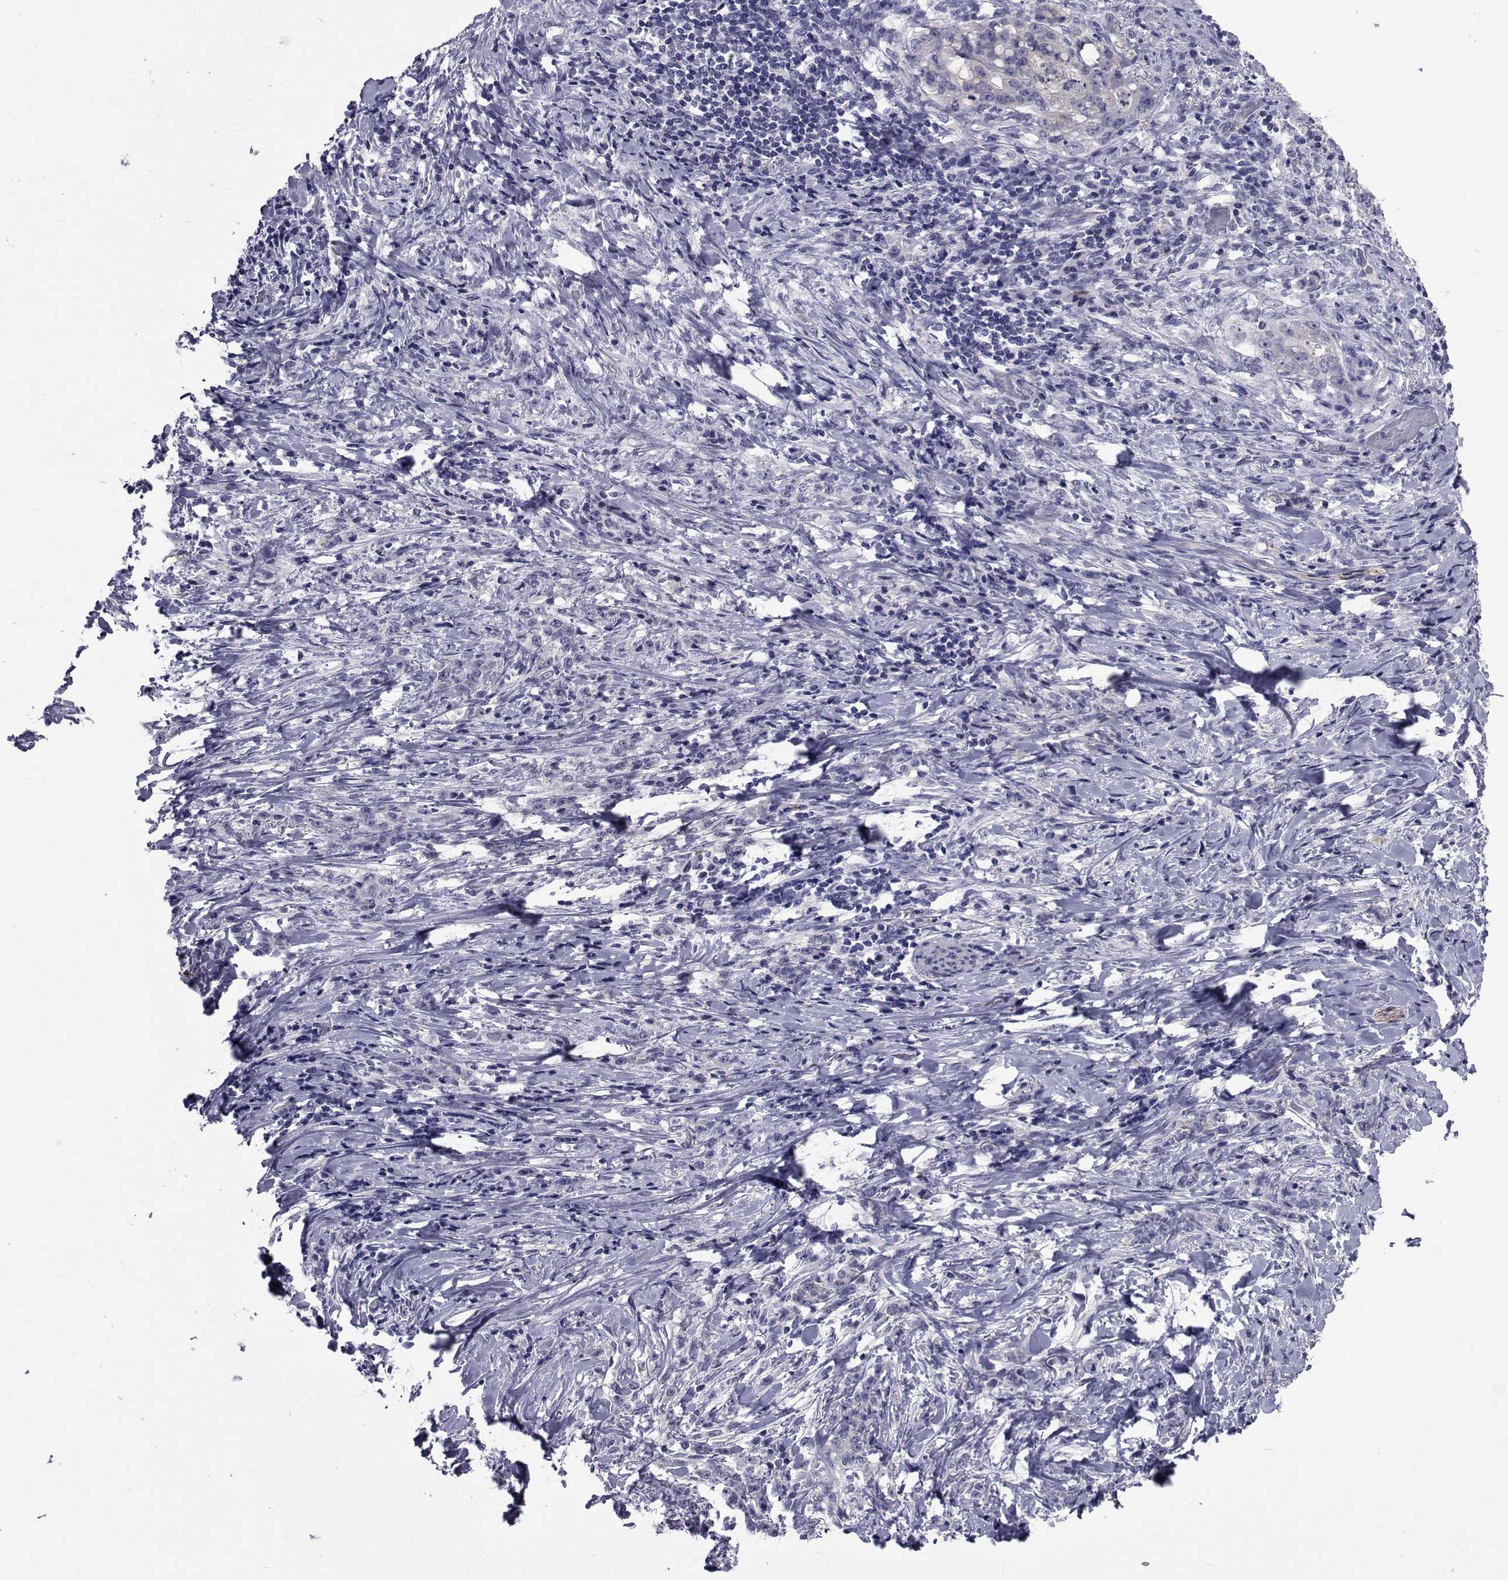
{"staining": {"intensity": "negative", "quantity": "none", "location": "none"}, "tissue": "stomach cancer", "cell_type": "Tumor cells", "image_type": "cancer", "snomed": [{"axis": "morphology", "description": "Adenocarcinoma, NOS"}, {"axis": "topography", "description": "Stomach, lower"}], "caption": "The photomicrograph displays no significant positivity in tumor cells of stomach cancer (adenocarcinoma).", "gene": "SEMA5B", "patient": {"sex": "male", "age": 88}}